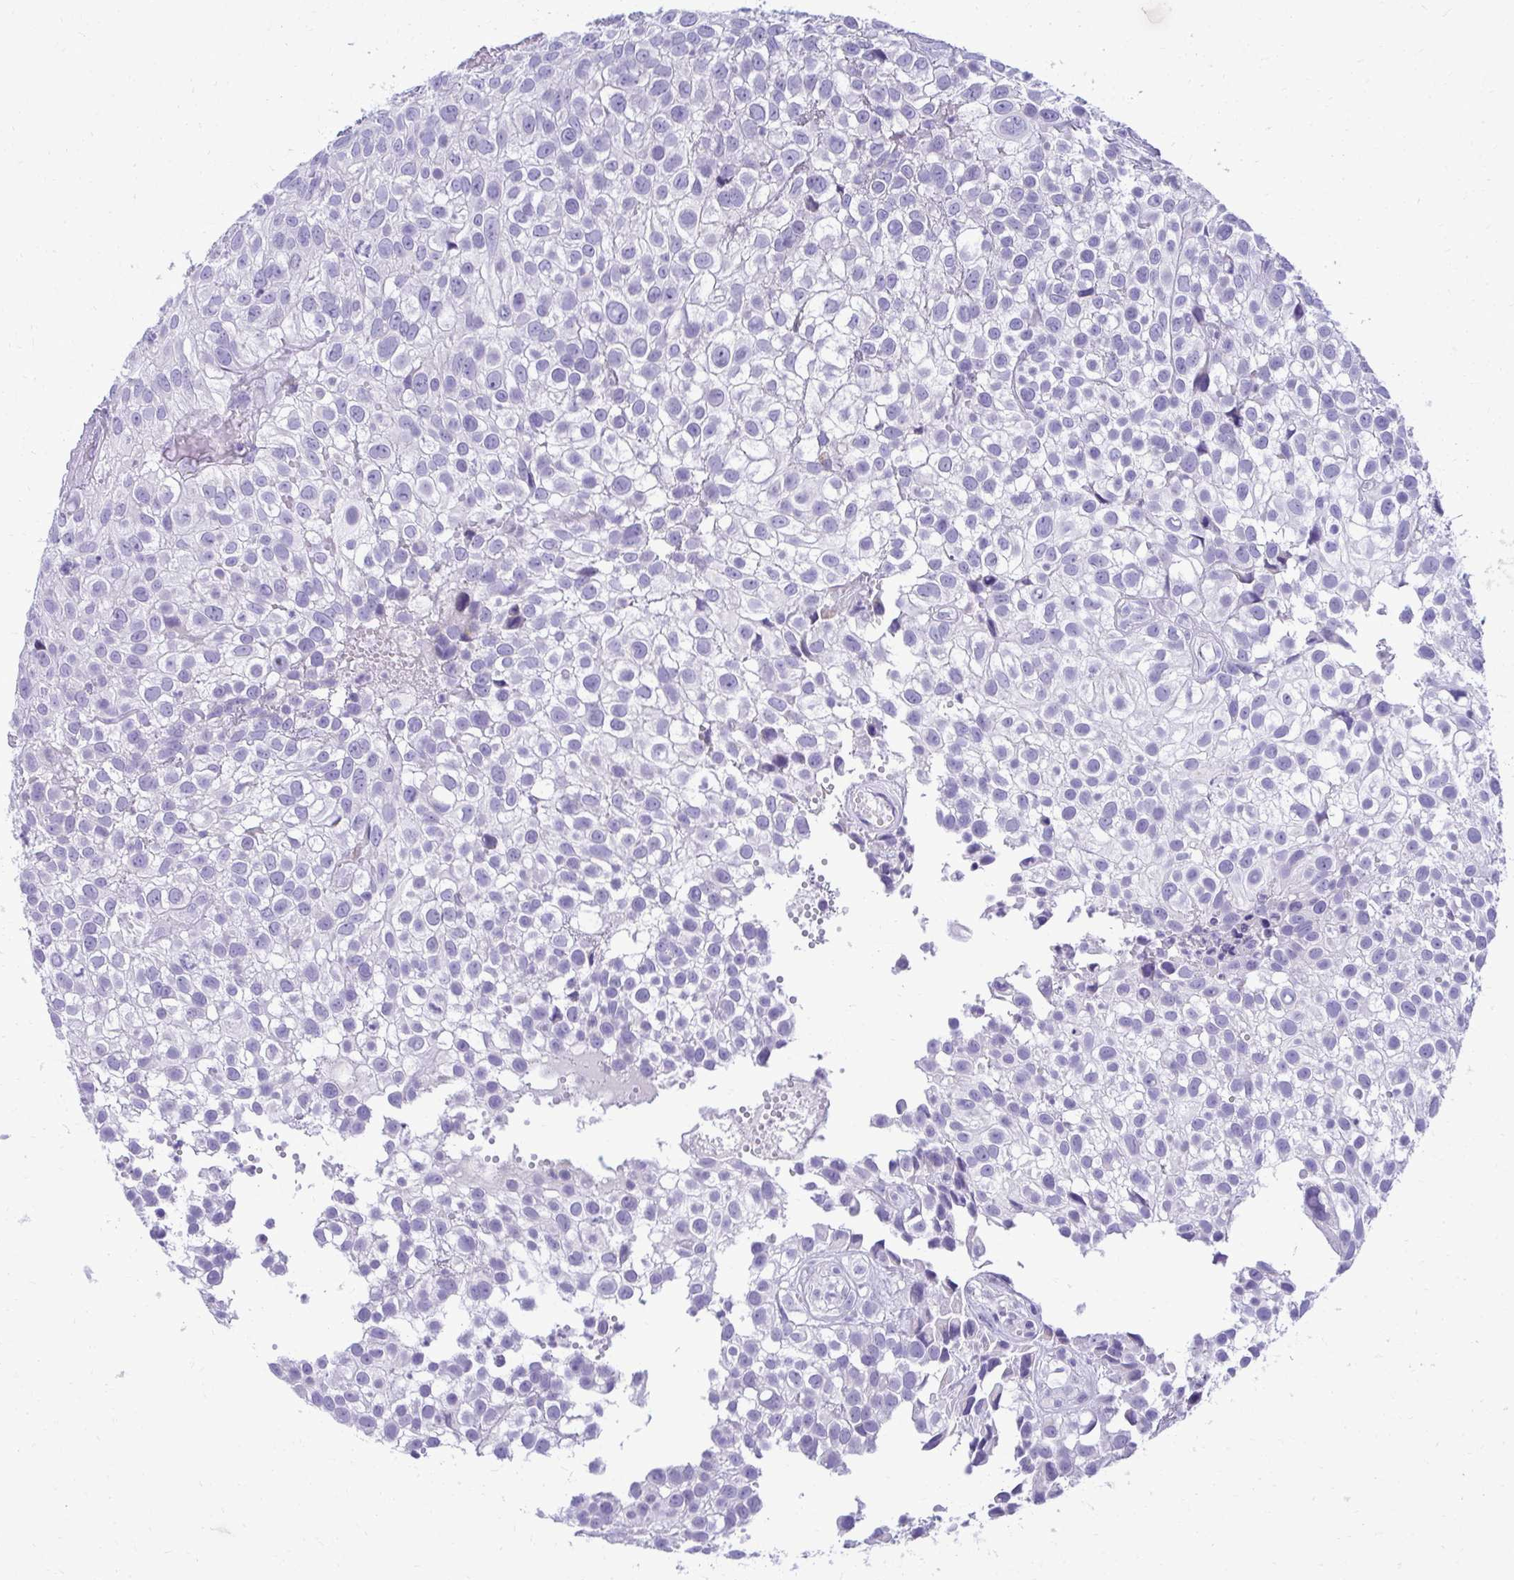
{"staining": {"intensity": "negative", "quantity": "none", "location": "none"}, "tissue": "urothelial cancer", "cell_type": "Tumor cells", "image_type": "cancer", "snomed": [{"axis": "morphology", "description": "Urothelial carcinoma, High grade"}, {"axis": "topography", "description": "Urinary bladder"}], "caption": "Tumor cells are negative for brown protein staining in urothelial cancer.", "gene": "AIG1", "patient": {"sex": "male", "age": 56}}